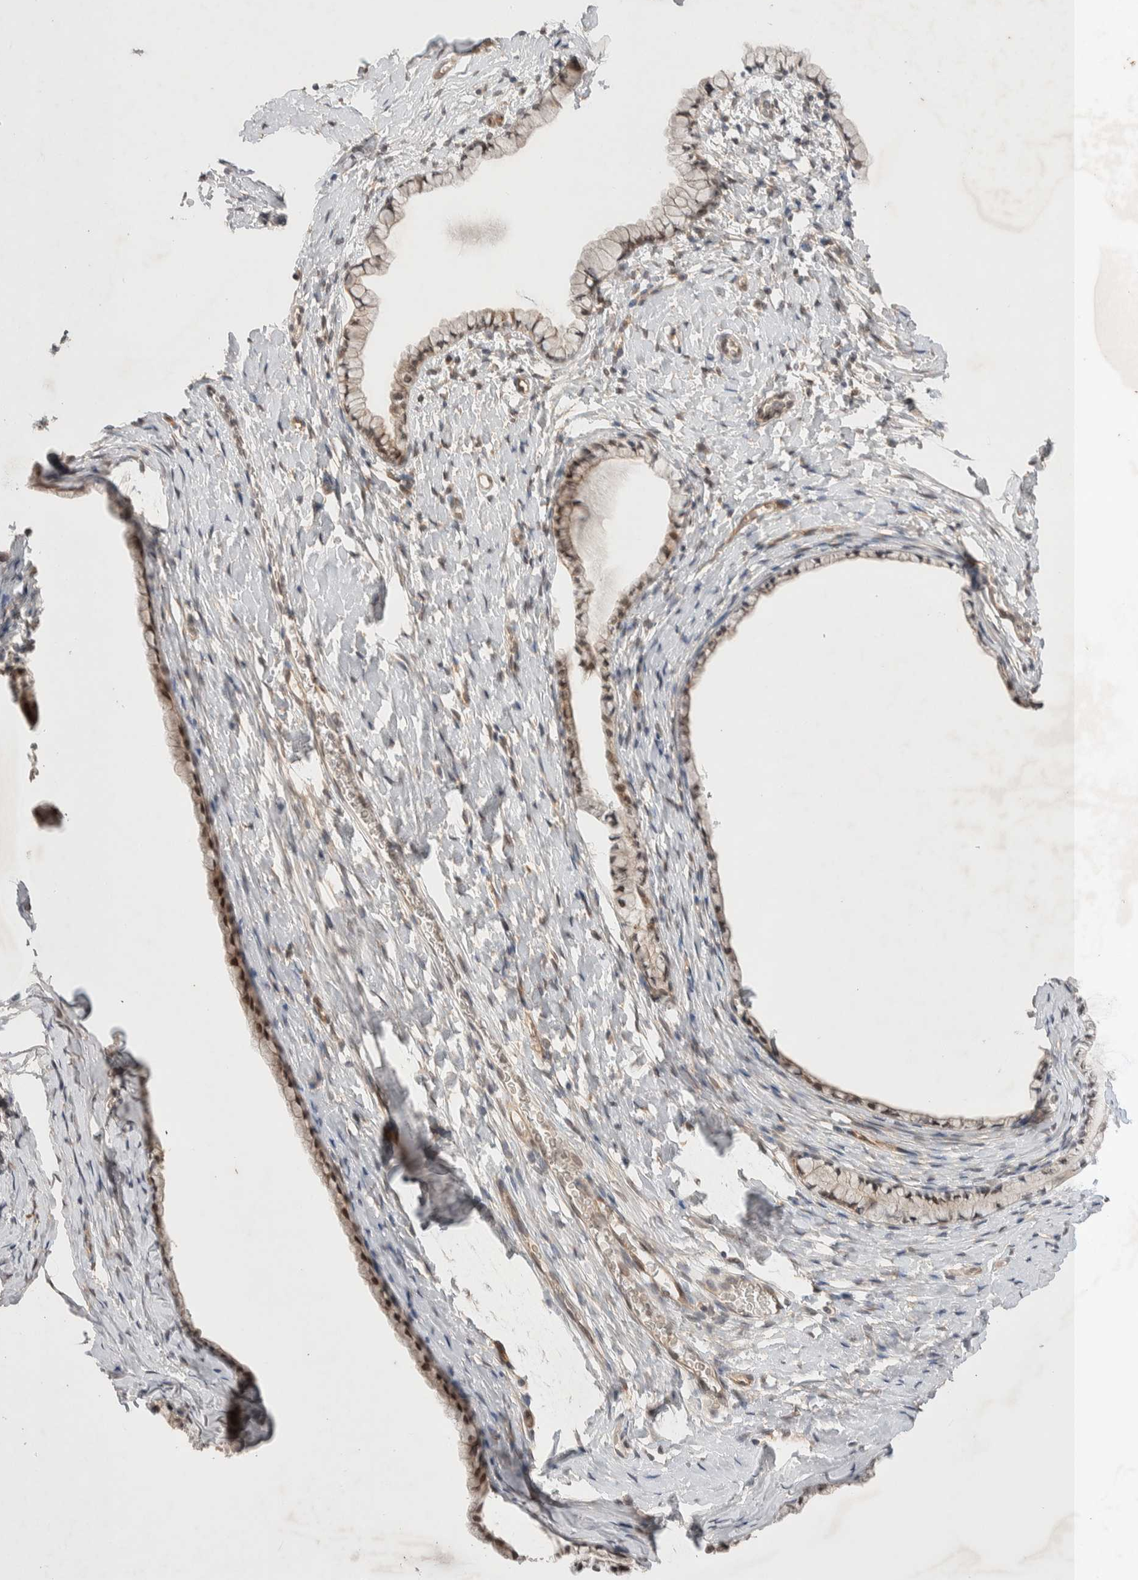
{"staining": {"intensity": "moderate", "quantity": ">75%", "location": "nuclear"}, "tissue": "cervix", "cell_type": "Glandular cells", "image_type": "normal", "snomed": [{"axis": "morphology", "description": "Normal tissue, NOS"}, {"axis": "topography", "description": "Cervix"}], "caption": "Protein positivity by immunohistochemistry exhibits moderate nuclear positivity in about >75% of glandular cells in normal cervix. (DAB IHC with brightfield microscopy, high magnification).", "gene": "ZNF704", "patient": {"sex": "female", "age": 72}}